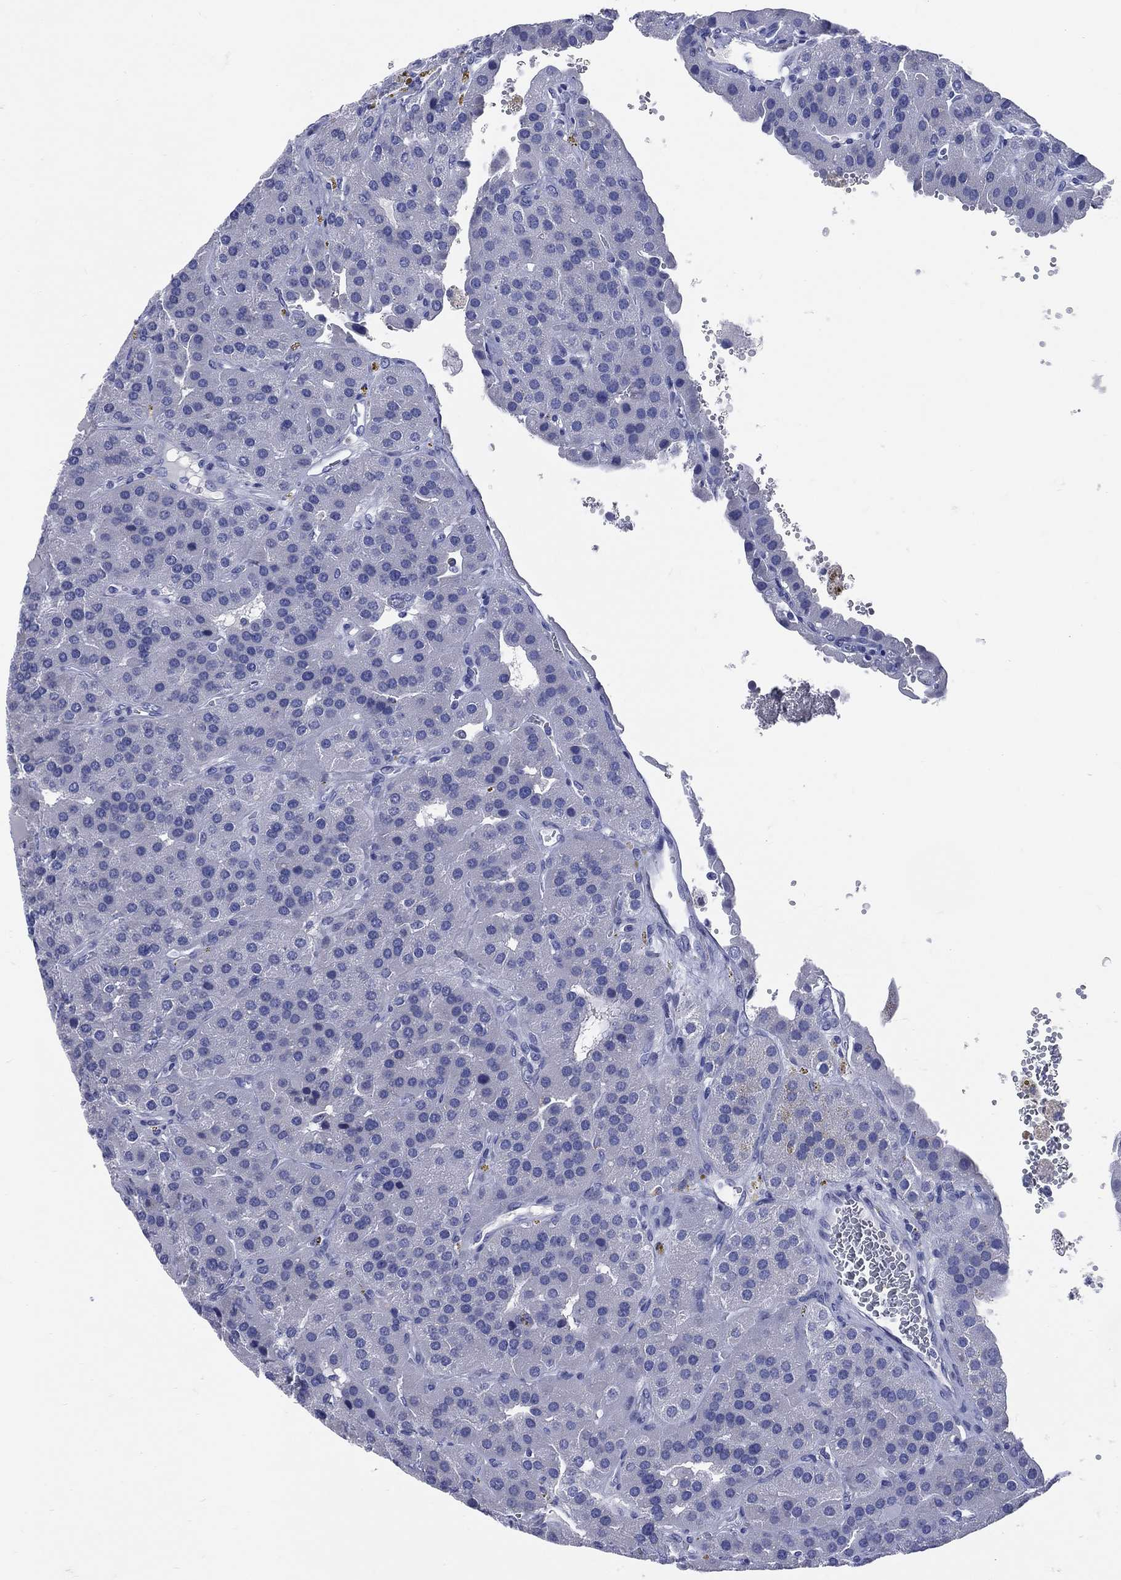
{"staining": {"intensity": "negative", "quantity": "none", "location": "none"}, "tissue": "parathyroid gland", "cell_type": "Glandular cells", "image_type": "normal", "snomed": [{"axis": "morphology", "description": "Normal tissue, NOS"}, {"axis": "morphology", "description": "Adenoma, NOS"}, {"axis": "topography", "description": "Parathyroid gland"}], "caption": "This is an immunohistochemistry histopathology image of normal human parathyroid gland. There is no staining in glandular cells.", "gene": "CYLC1", "patient": {"sex": "female", "age": 86}}